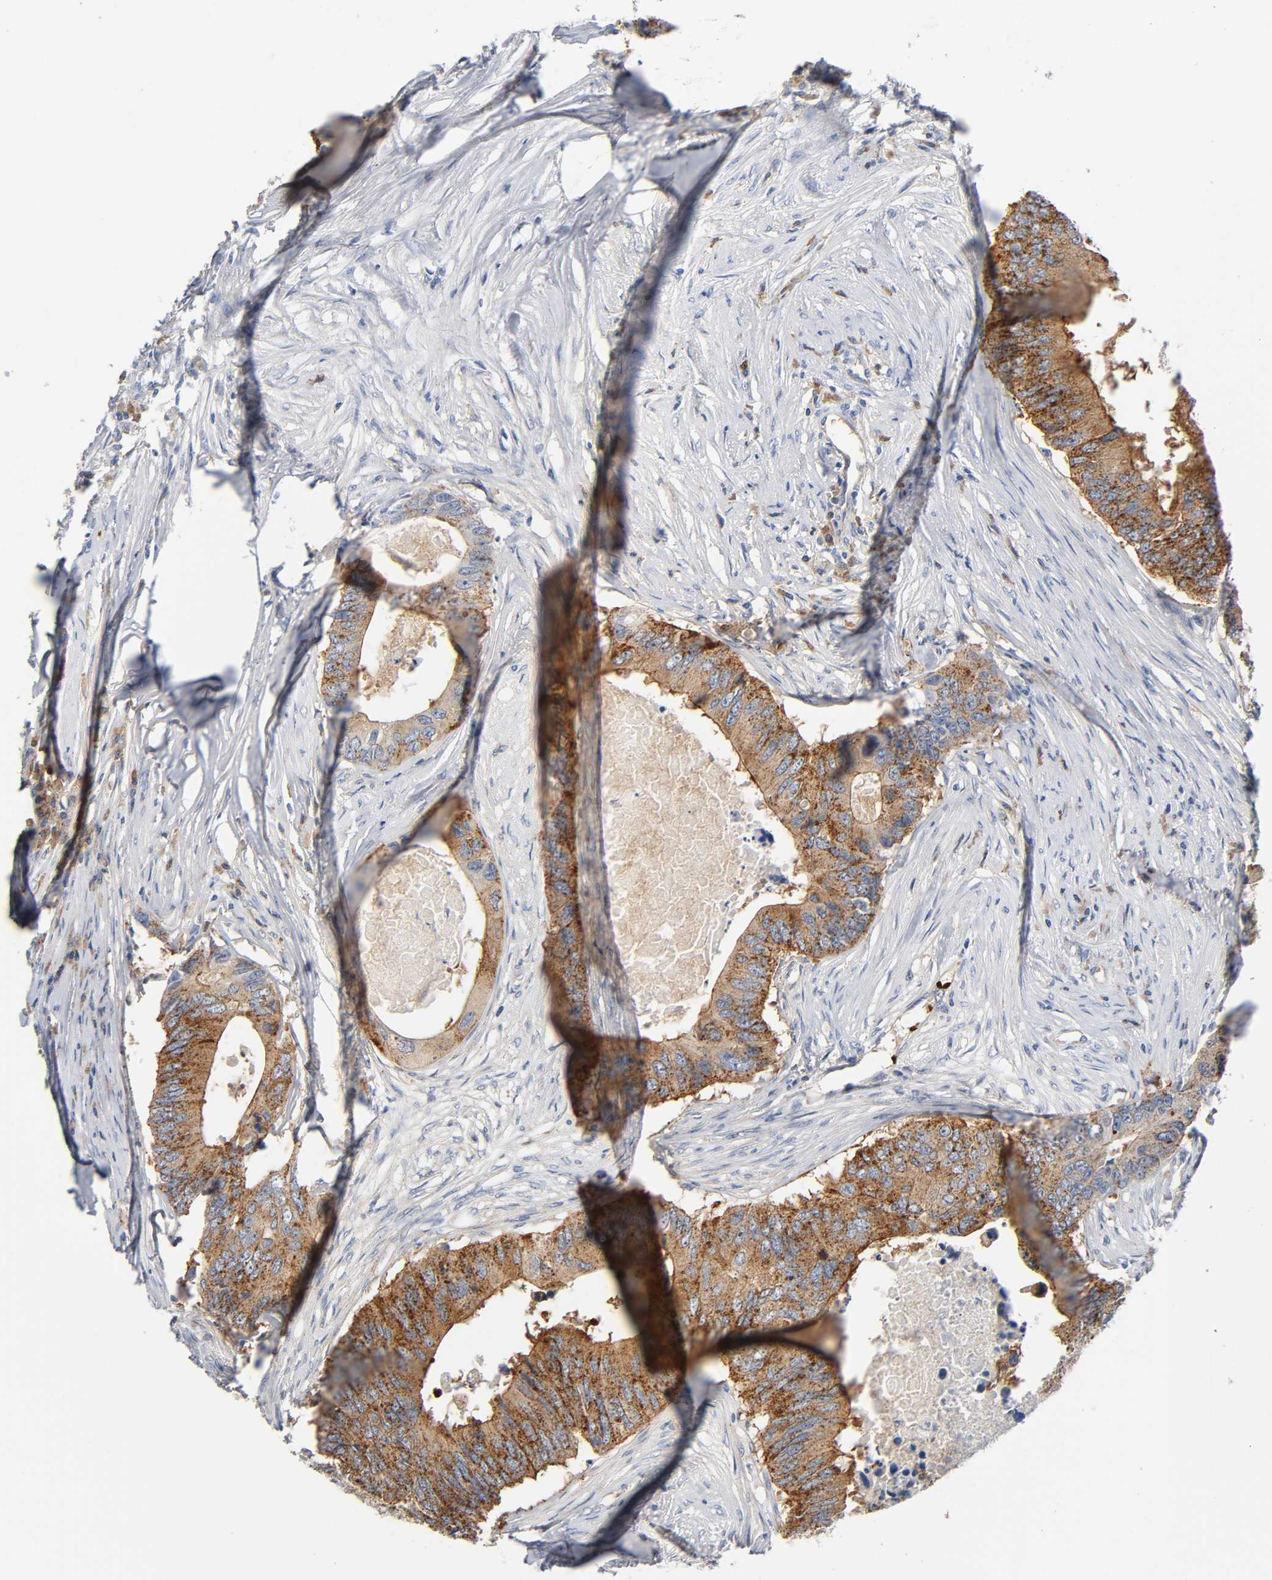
{"staining": {"intensity": "moderate", "quantity": ">75%", "location": "cytoplasmic/membranous"}, "tissue": "colorectal cancer", "cell_type": "Tumor cells", "image_type": "cancer", "snomed": [{"axis": "morphology", "description": "Adenocarcinoma, NOS"}, {"axis": "topography", "description": "Colon"}], "caption": "The micrograph exhibits staining of adenocarcinoma (colorectal), revealing moderate cytoplasmic/membranous protein expression (brown color) within tumor cells.", "gene": "CD2AP", "patient": {"sex": "male", "age": 71}}